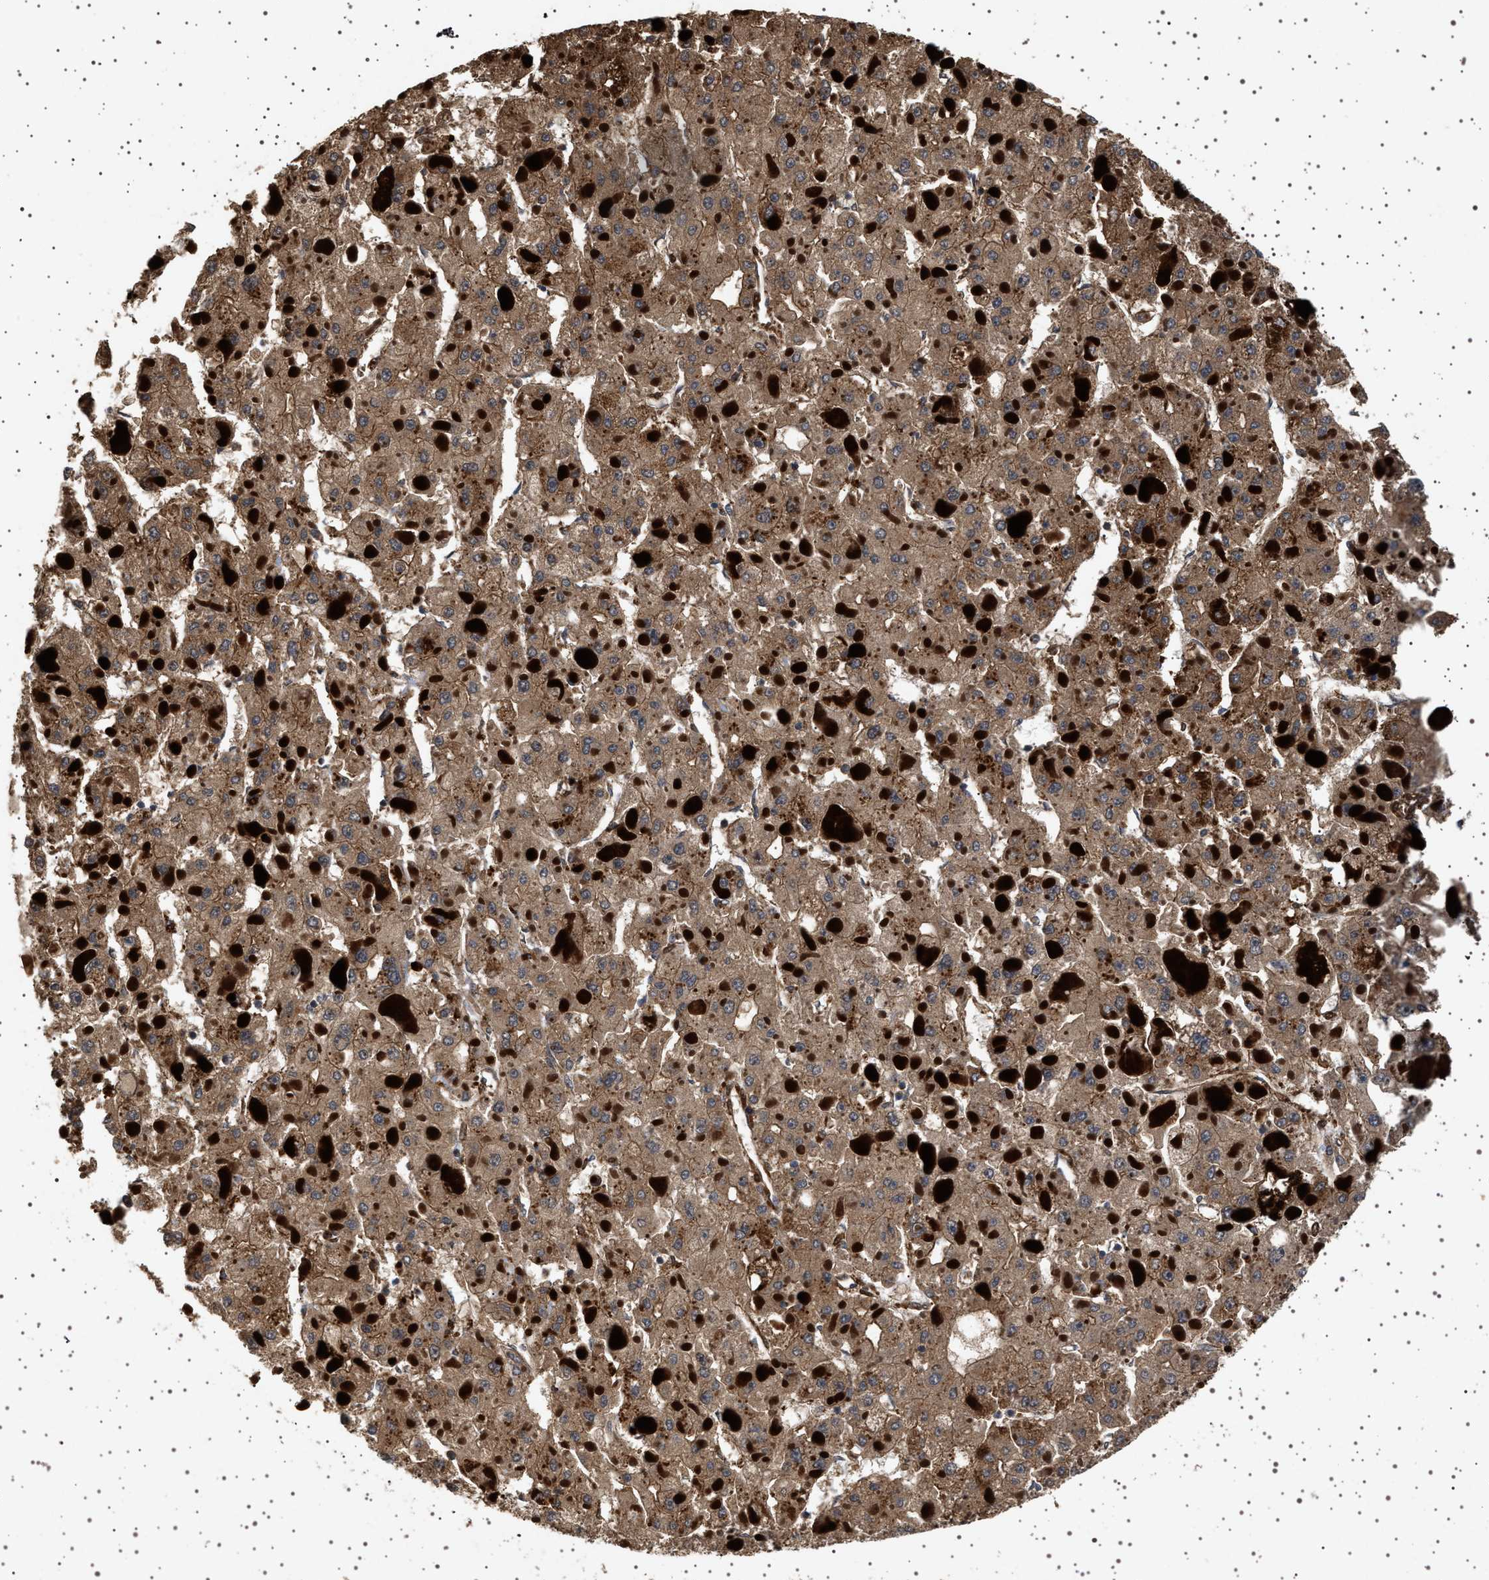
{"staining": {"intensity": "moderate", "quantity": ">75%", "location": "cytoplasmic/membranous"}, "tissue": "liver cancer", "cell_type": "Tumor cells", "image_type": "cancer", "snomed": [{"axis": "morphology", "description": "Carcinoma, Hepatocellular, NOS"}, {"axis": "topography", "description": "Liver"}], "caption": "A high-resolution micrograph shows IHC staining of liver hepatocellular carcinoma, which demonstrates moderate cytoplasmic/membranous staining in approximately >75% of tumor cells. (brown staining indicates protein expression, while blue staining denotes nuclei).", "gene": "GUCY1B1", "patient": {"sex": "female", "age": 73}}